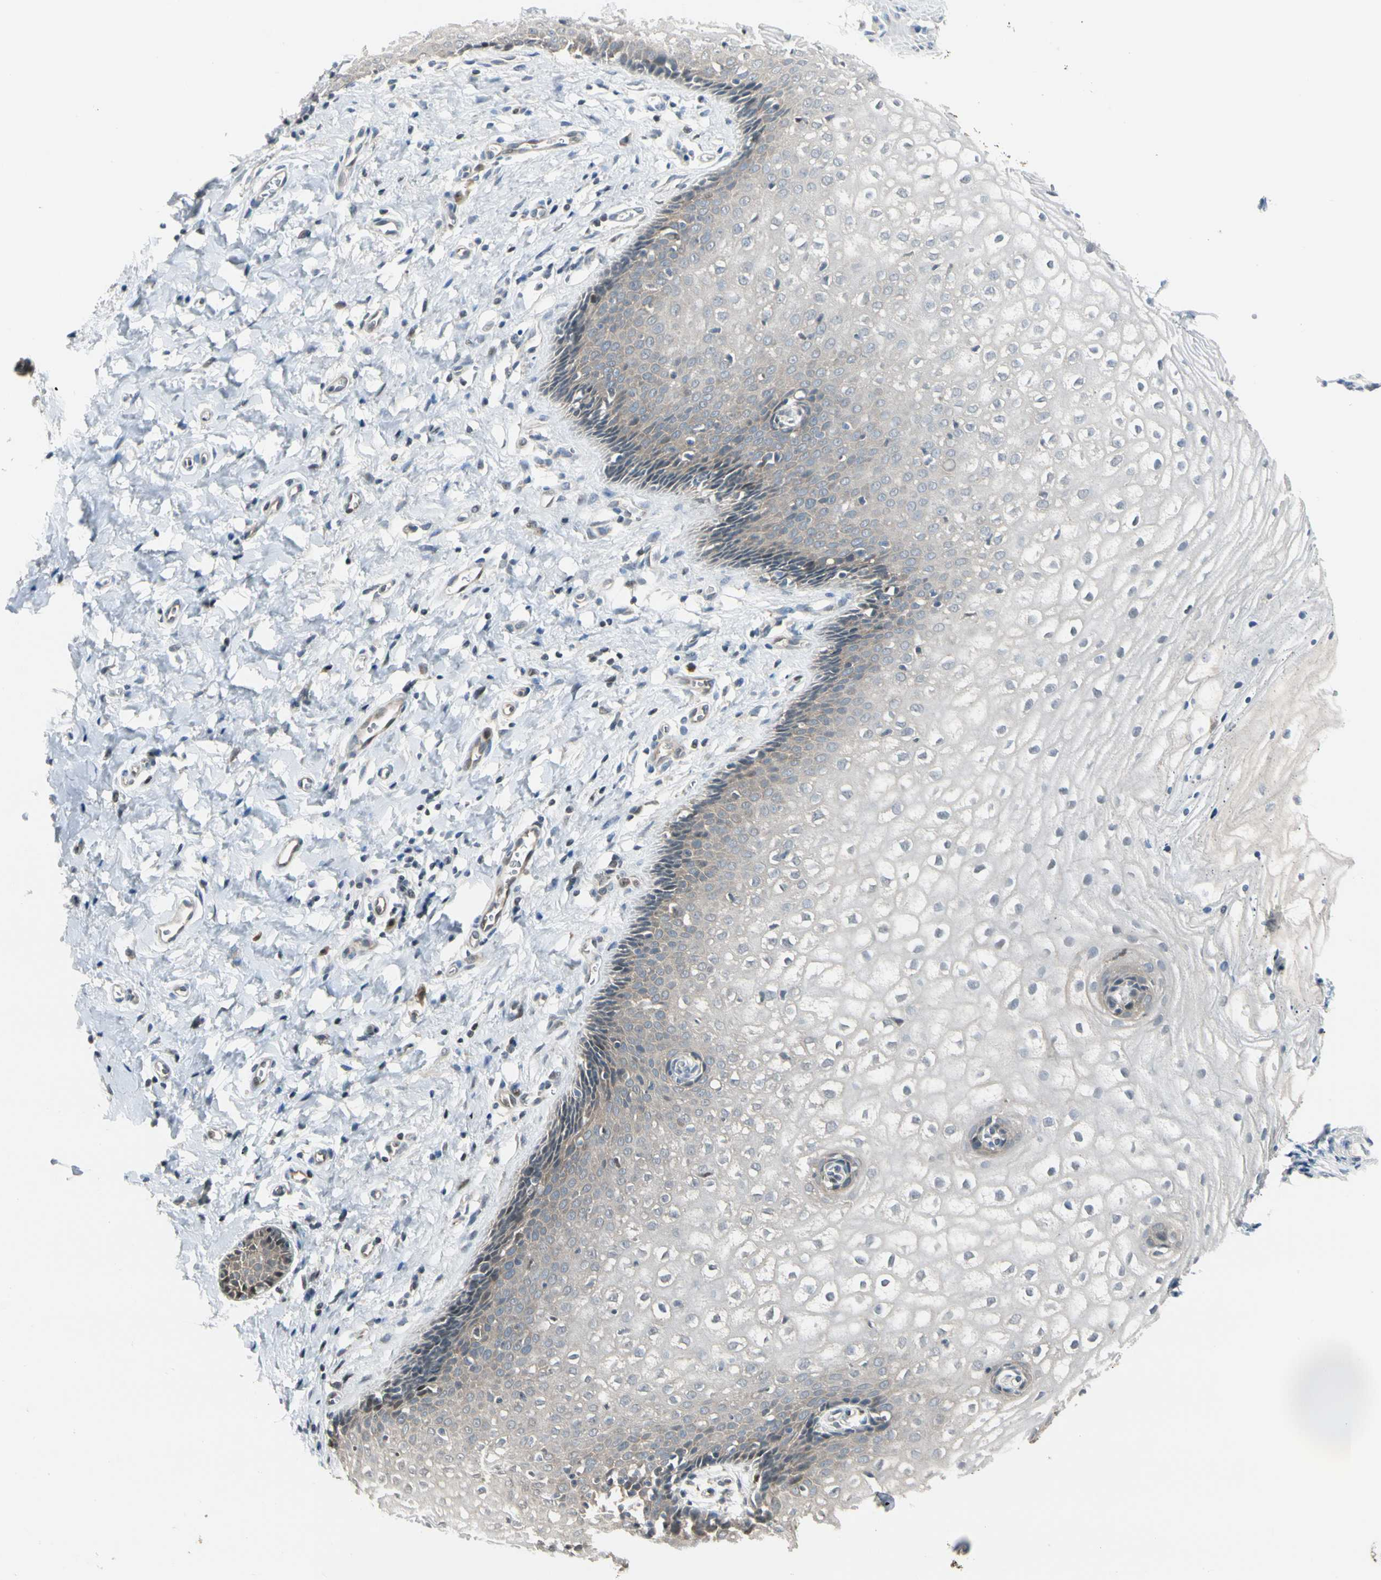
{"staining": {"intensity": "weak", "quantity": "25%-75%", "location": "cytoplasmic/membranous"}, "tissue": "vagina", "cell_type": "Squamous epithelial cells", "image_type": "normal", "snomed": [{"axis": "morphology", "description": "Normal tissue, NOS"}, {"axis": "topography", "description": "Soft tissue"}, {"axis": "topography", "description": "Vagina"}], "caption": "A brown stain labels weak cytoplasmic/membranous staining of a protein in squamous epithelial cells of unremarkable vagina. The protein of interest is stained brown, and the nuclei are stained in blue (DAB IHC with brightfield microscopy, high magnification).", "gene": "P3H2", "patient": {"sex": "female", "age": 61}}